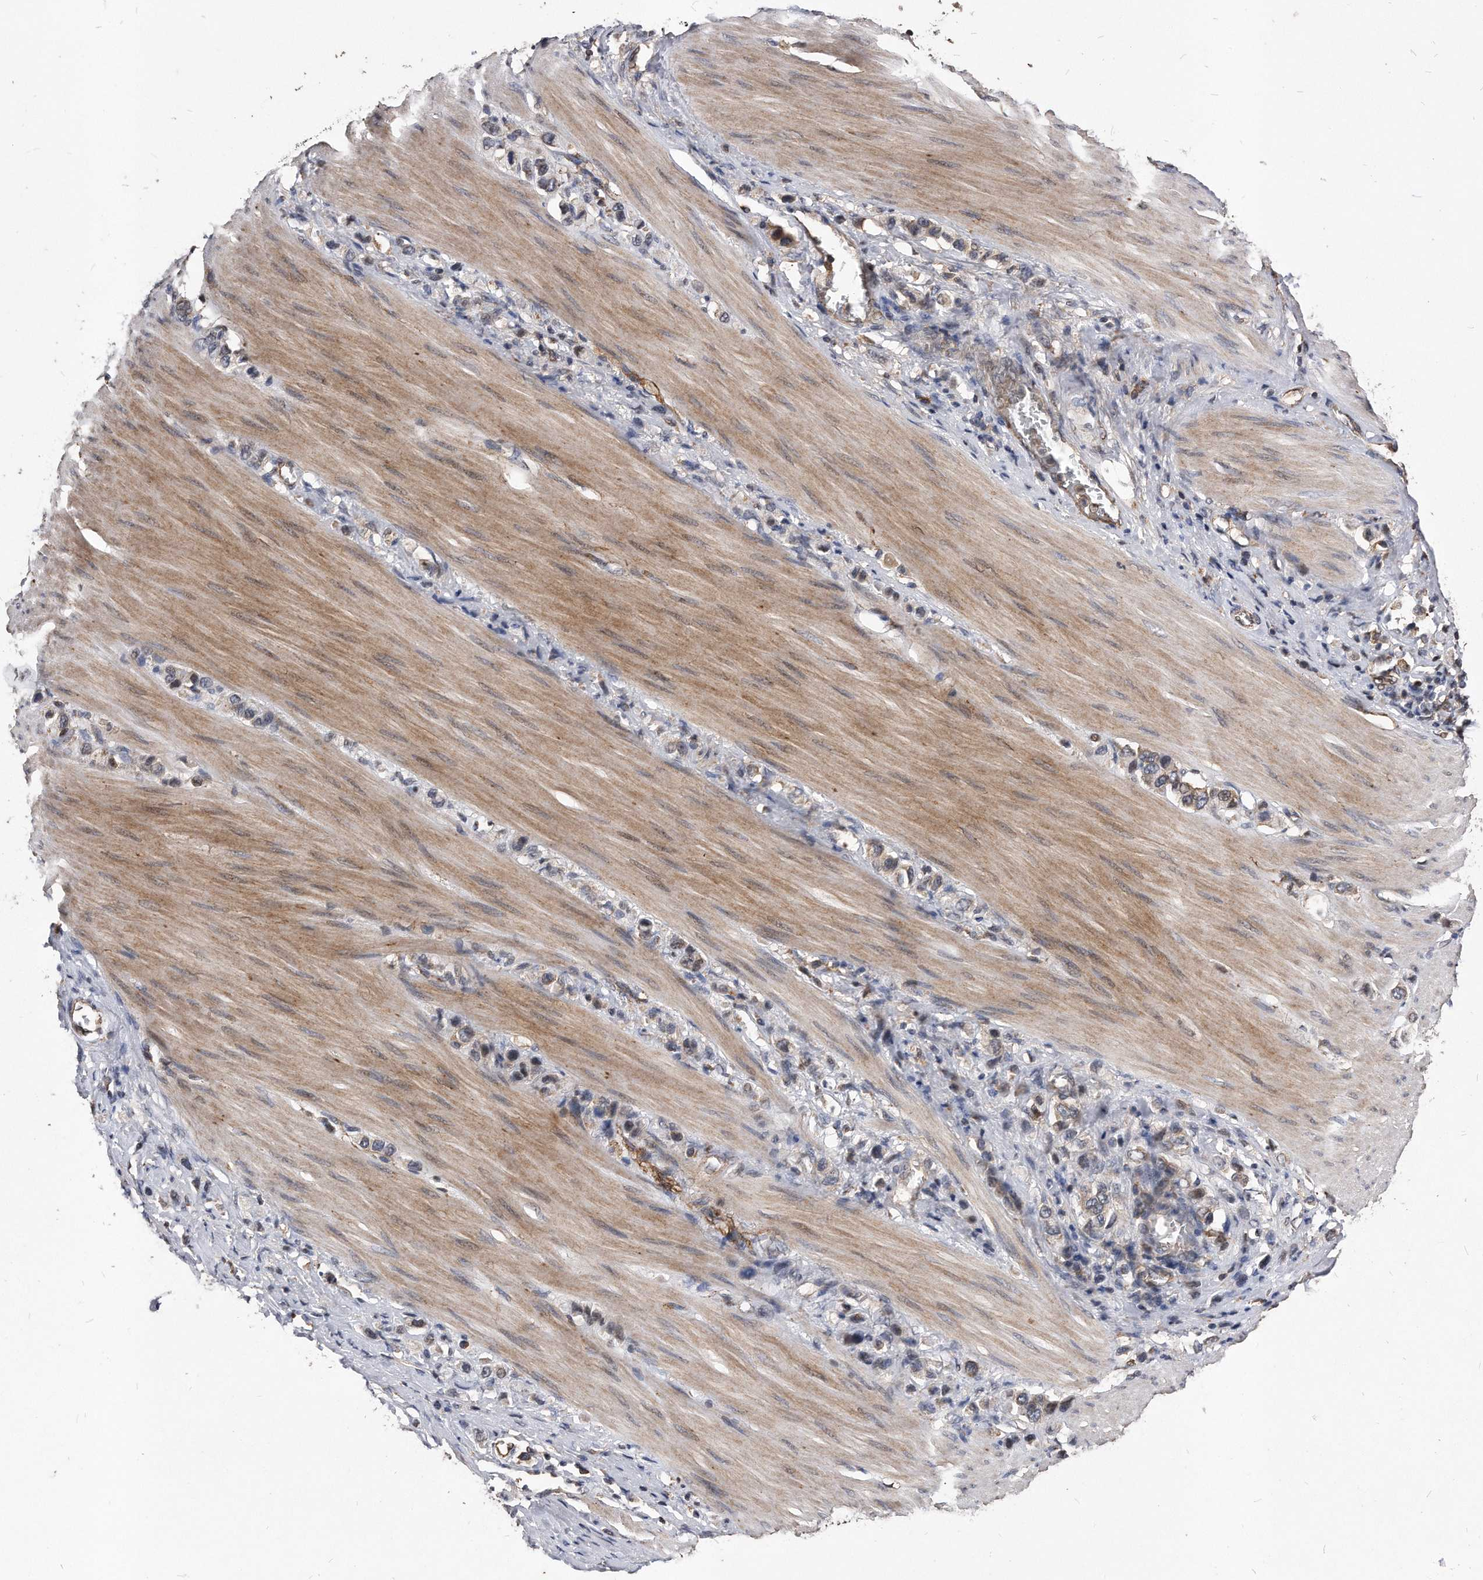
{"staining": {"intensity": "weak", "quantity": "25%-75%", "location": "cytoplasmic/membranous"}, "tissue": "stomach cancer", "cell_type": "Tumor cells", "image_type": "cancer", "snomed": [{"axis": "morphology", "description": "Adenocarcinoma, NOS"}, {"axis": "topography", "description": "Stomach"}], "caption": "This is an image of immunohistochemistry staining of stomach cancer, which shows weak expression in the cytoplasmic/membranous of tumor cells.", "gene": "IL20RA", "patient": {"sex": "female", "age": 65}}